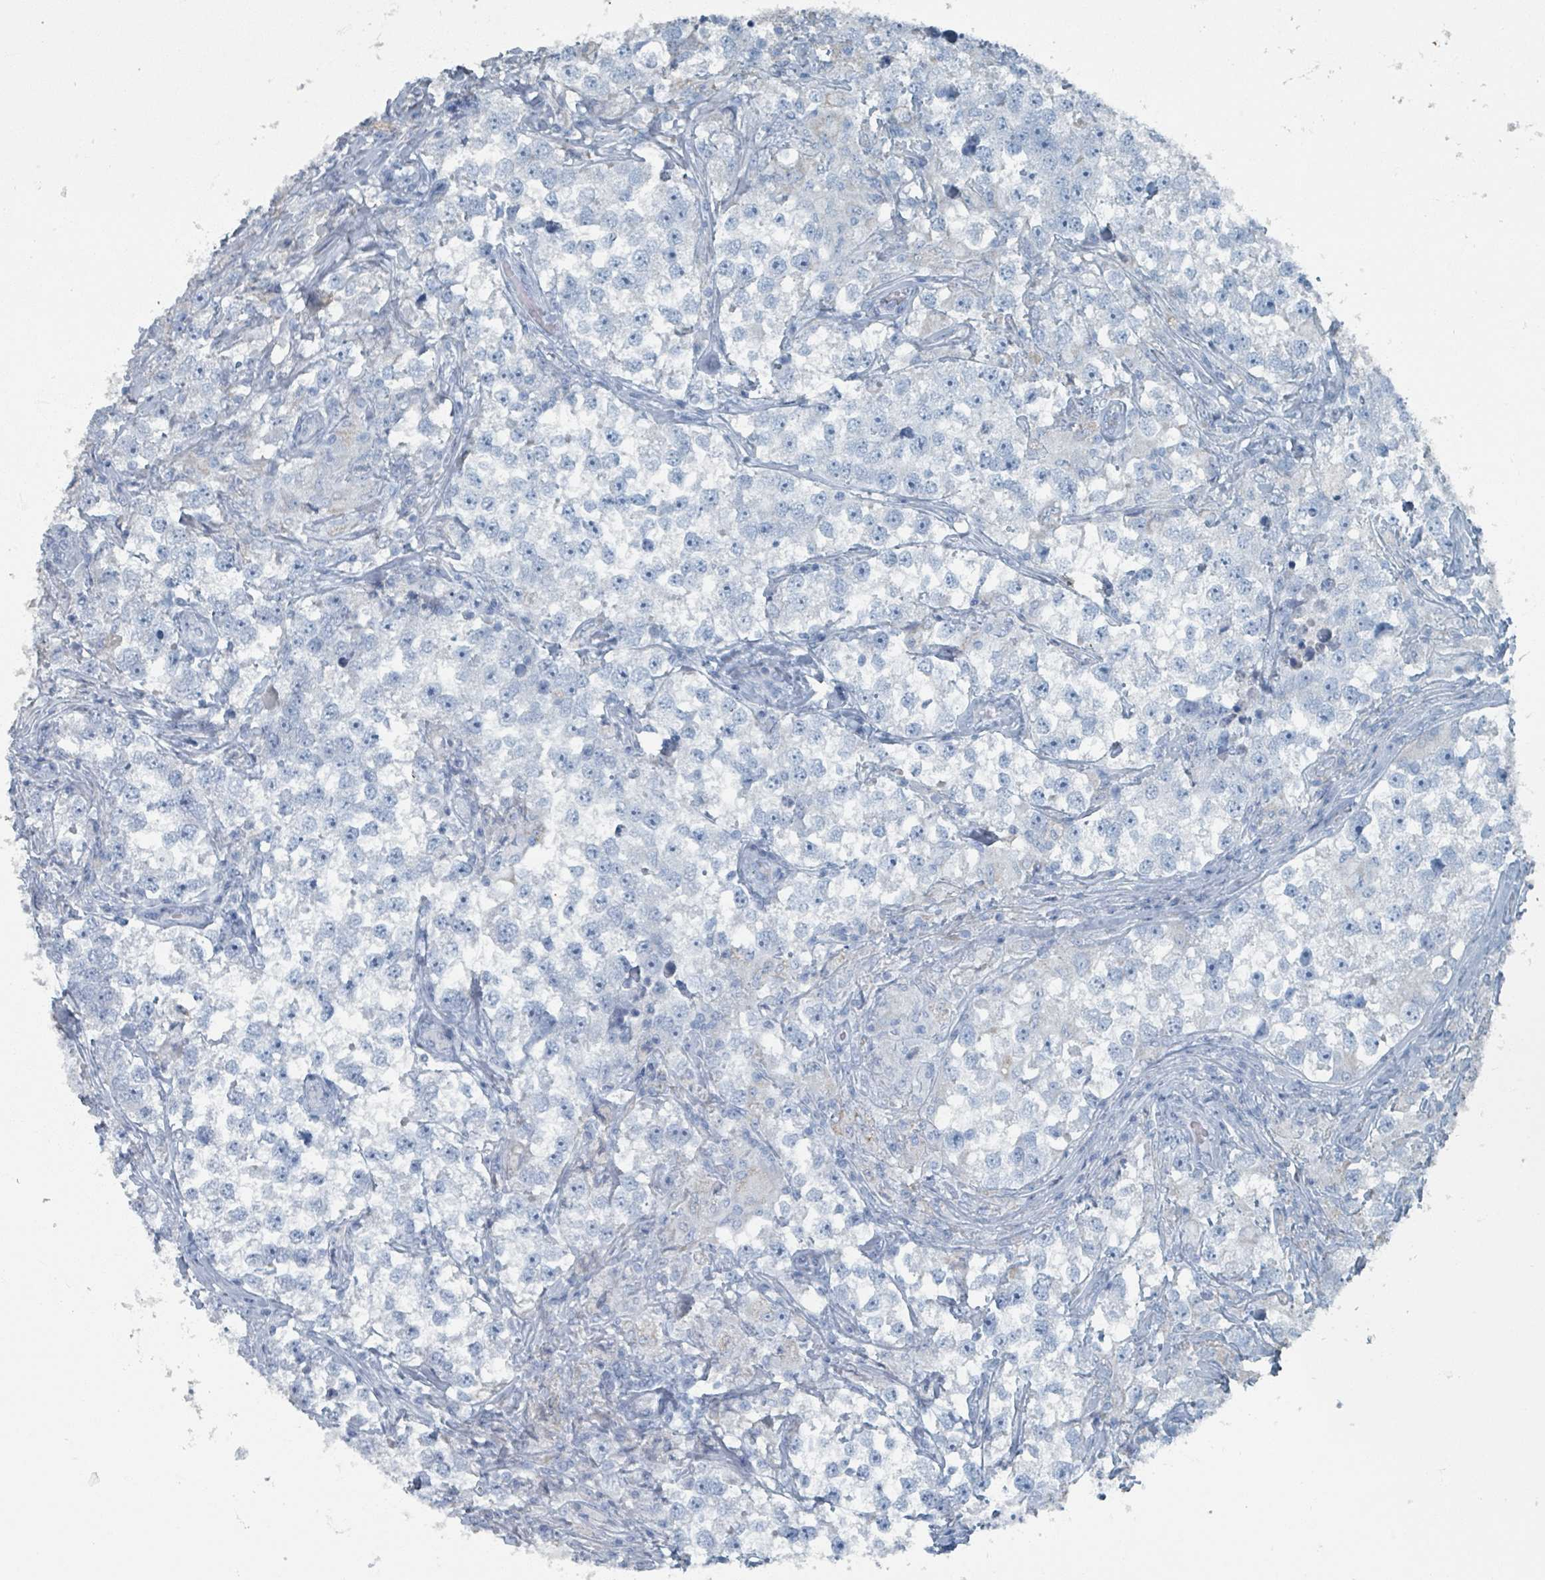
{"staining": {"intensity": "negative", "quantity": "none", "location": "none"}, "tissue": "testis cancer", "cell_type": "Tumor cells", "image_type": "cancer", "snomed": [{"axis": "morphology", "description": "Seminoma, NOS"}, {"axis": "topography", "description": "Testis"}], "caption": "A histopathology image of human testis cancer is negative for staining in tumor cells.", "gene": "GAMT", "patient": {"sex": "male", "age": 46}}